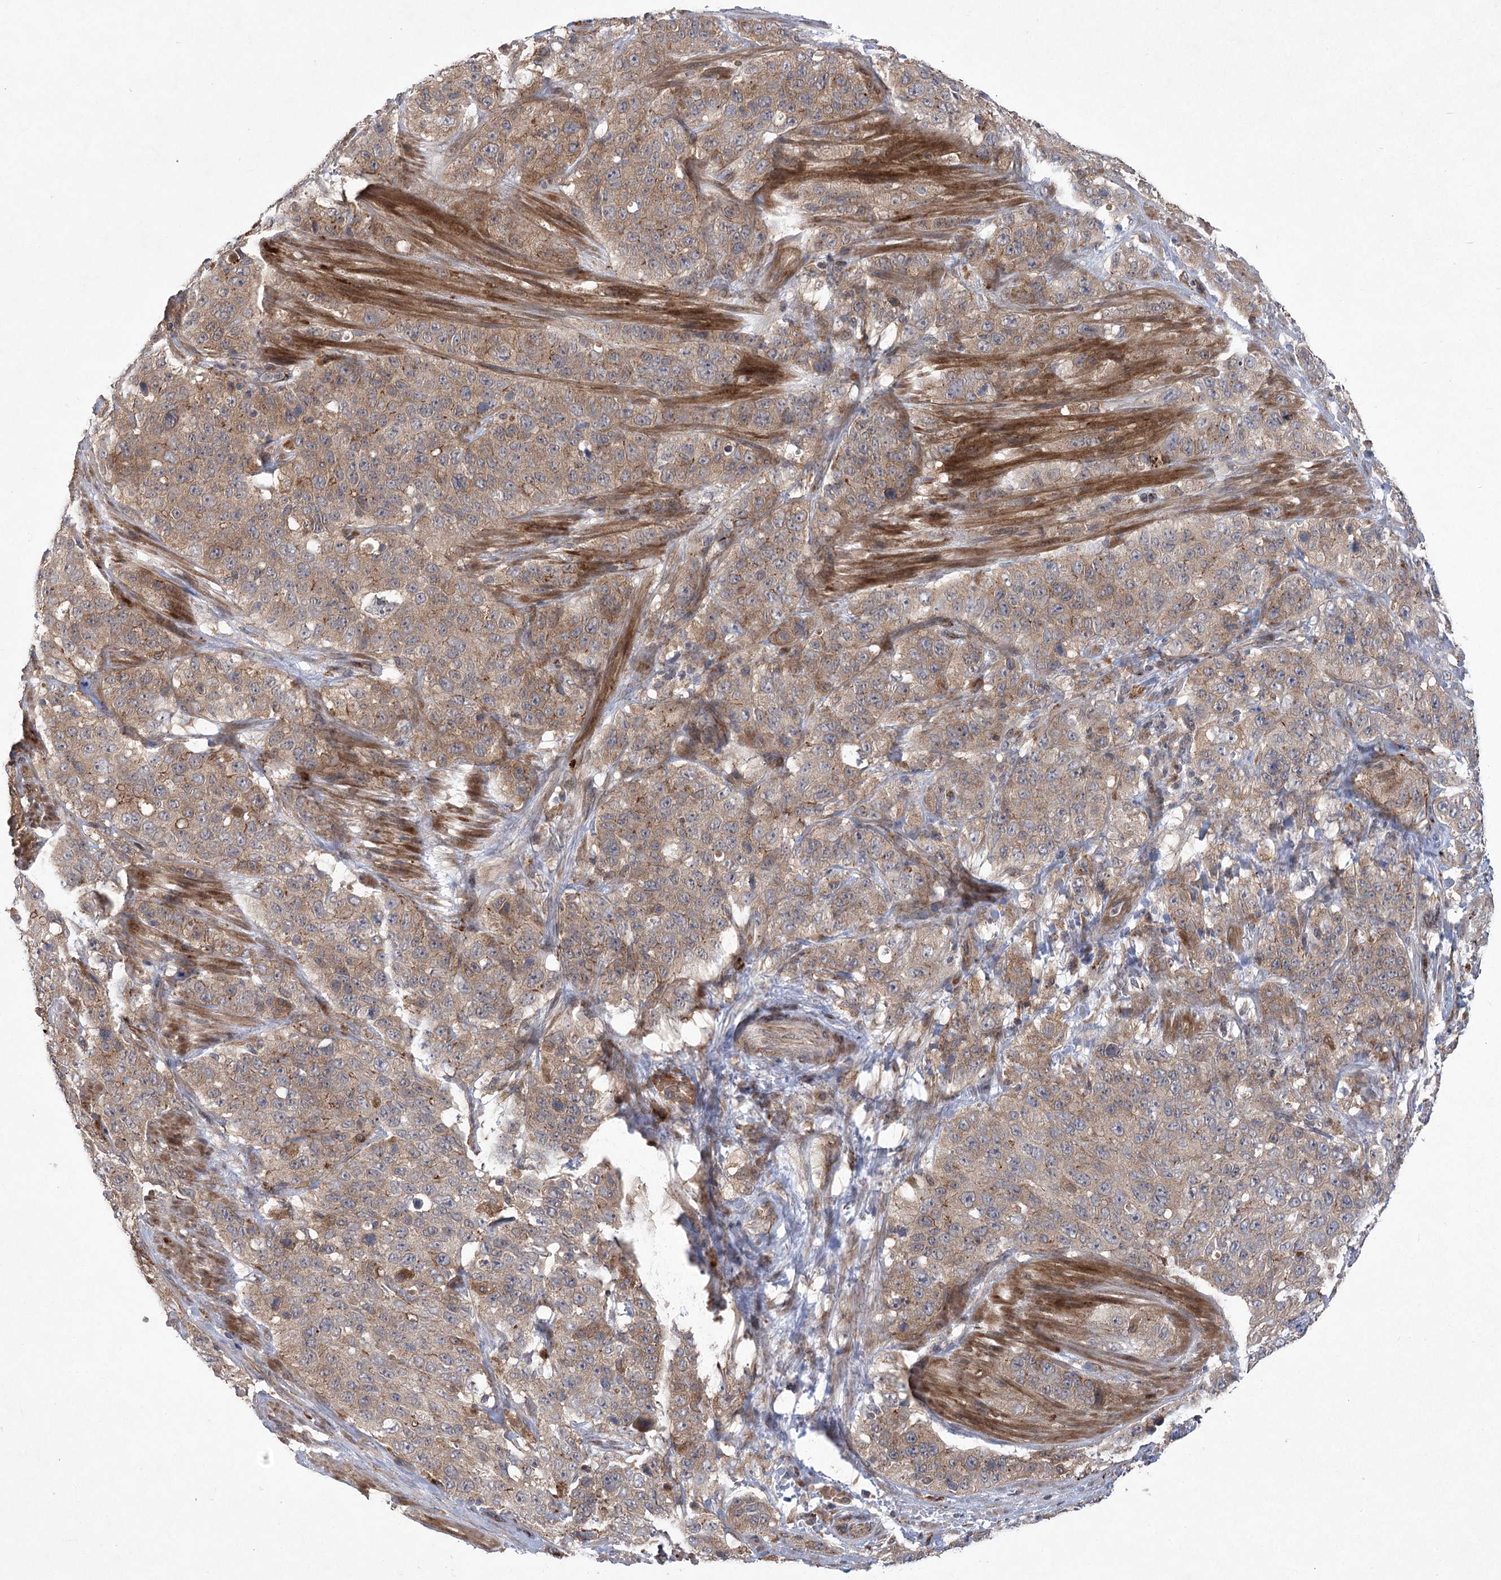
{"staining": {"intensity": "moderate", "quantity": ">75%", "location": "cytoplasmic/membranous"}, "tissue": "stomach cancer", "cell_type": "Tumor cells", "image_type": "cancer", "snomed": [{"axis": "morphology", "description": "Adenocarcinoma, NOS"}, {"axis": "topography", "description": "Stomach"}], "caption": "Moderate cytoplasmic/membranous positivity is present in about >75% of tumor cells in stomach adenocarcinoma. Using DAB (3,3'-diaminobenzidine) (brown) and hematoxylin (blue) stains, captured at high magnification using brightfield microscopy.", "gene": "METTL24", "patient": {"sex": "male", "age": 48}}